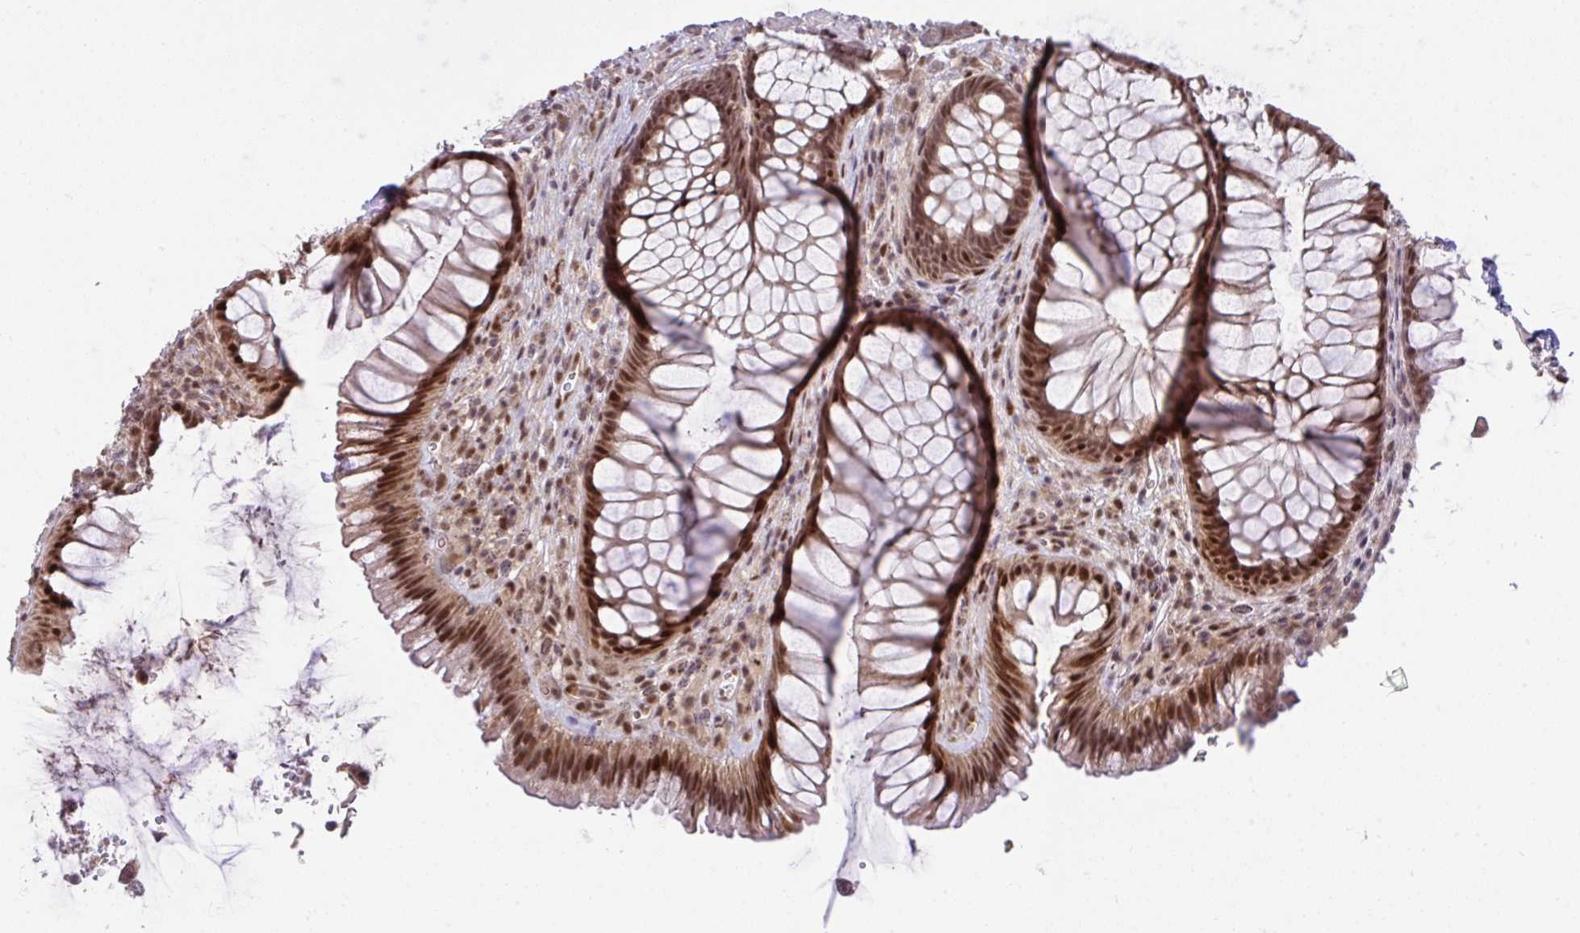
{"staining": {"intensity": "strong", "quantity": ">75%", "location": "cytoplasmic/membranous,nuclear"}, "tissue": "rectum", "cell_type": "Glandular cells", "image_type": "normal", "snomed": [{"axis": "morphology", "description": "Normal tissue, NOS"}, {"axis": "topography", "description": "Rectum"}], "caption": "Protein staining exhibits strong cytoplasmic/membranous,nuclear expression in approximately >75% of glandular cells in benign rectum.", "gene": "KLF2", "patient": {"sex": "male", "age": 53}}